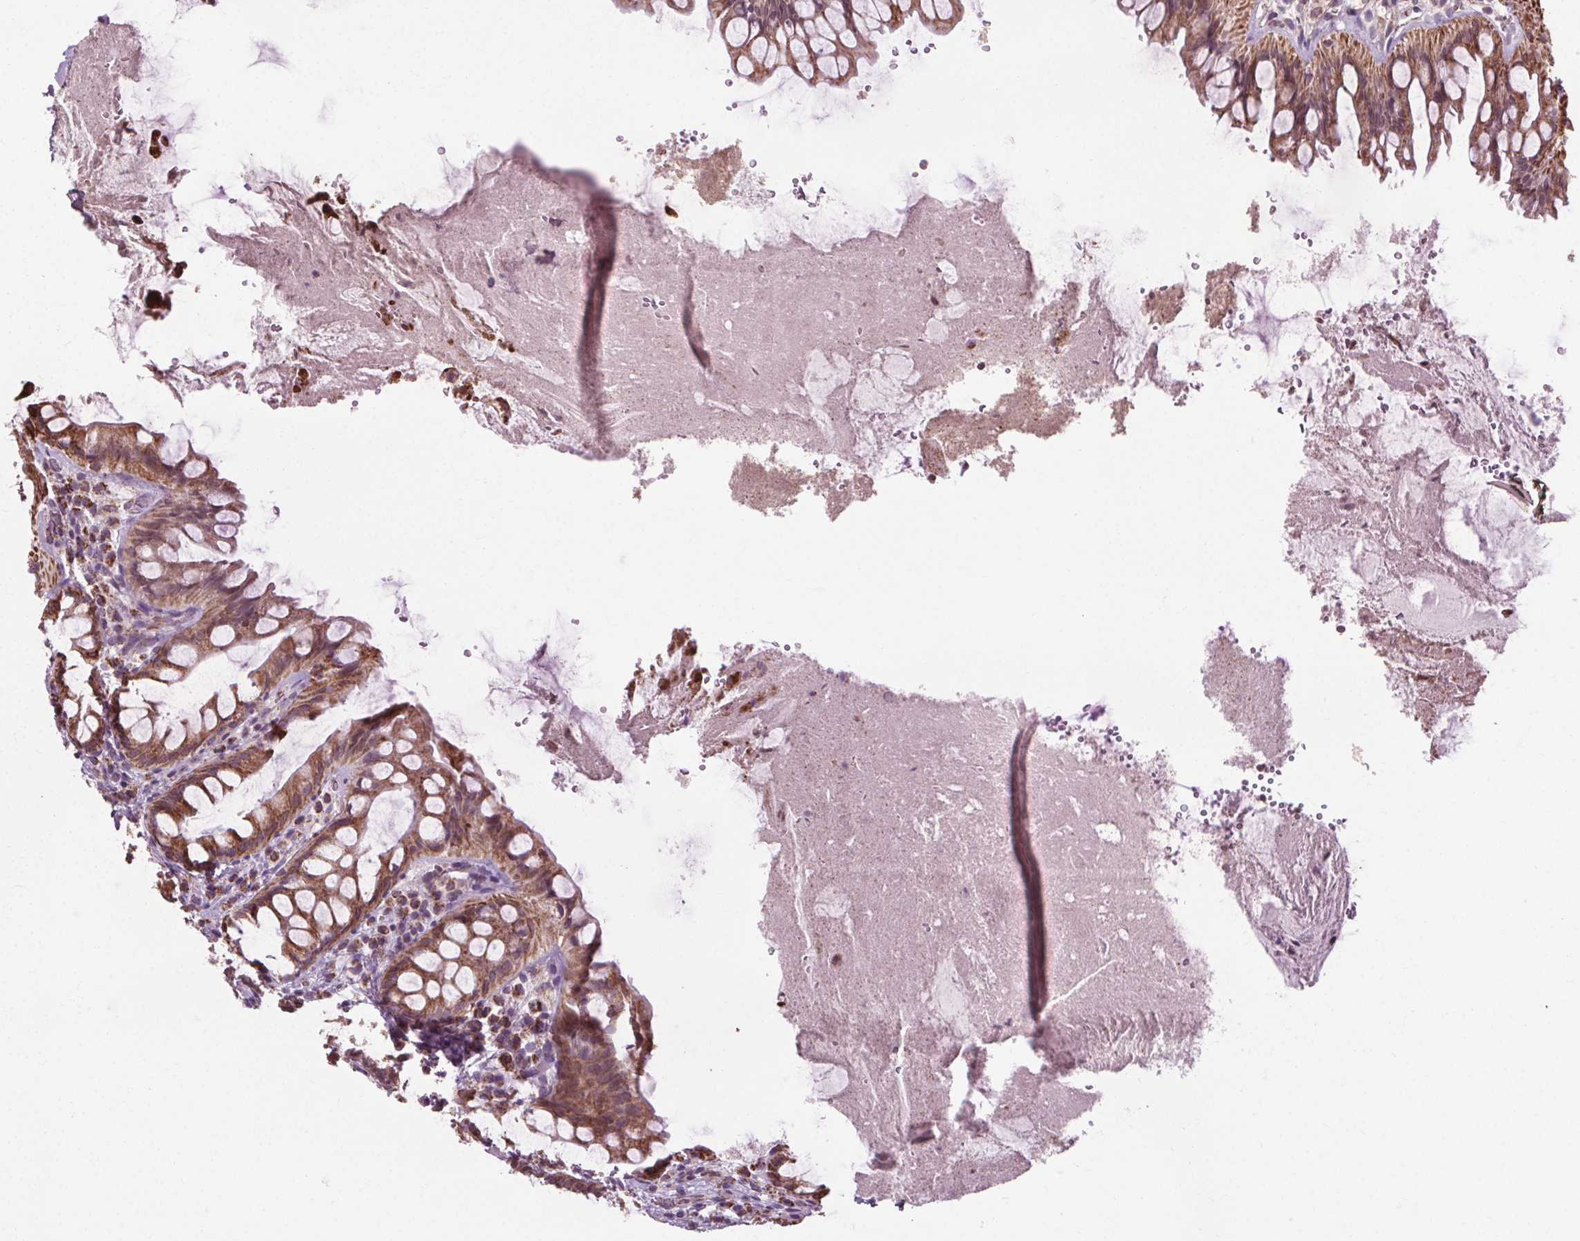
{"staining": {"intensity": "strong", "quantity": ">75%", "location": "cytoplasmic/membranous"}, "tissue": "rectum", "cell_type": "Glandular cells", "image_type": "normal", "snomed": [{"axis": "morphology", "description": "Normal tissue, NOS"}, {"axis": "topography", "description": "Rectum"}], "caption": "Immunohistochemical staining of normal human rectum shows >75% levels of strong cytoplasmic/membranous protein expression in approximately >75% of glandular cells.", "gene": "LFNG", "patient": {"sex": "female", "age": 69}}